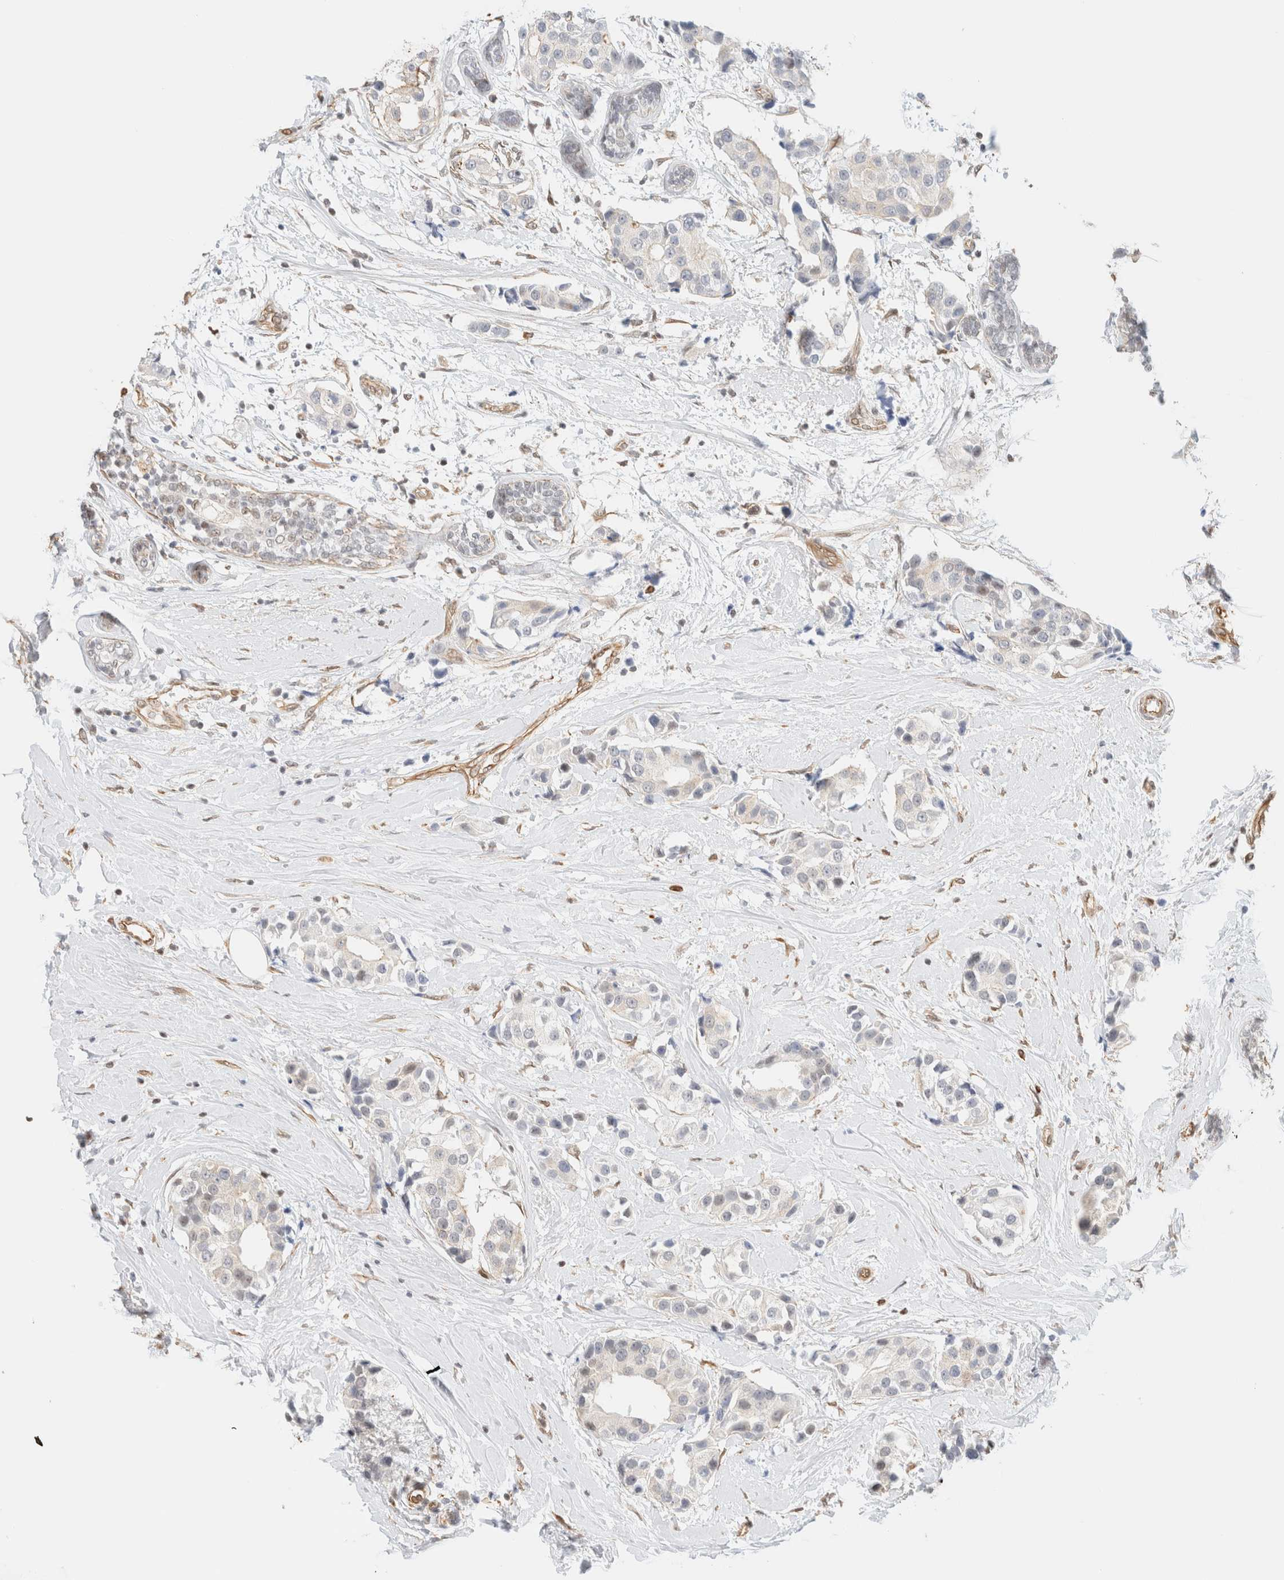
{"staining": {"intensity": "negative", "quantity": "none", "location": "none"}, "tissue": "breast cancer", "cell_type": "Tumor cells", "image_type": "cancer", "snomed": [{"axis": "morphology", "description": "Normal tissue, NOS"}, {"axis": "morphology", "description": "Duct carcinoma"}, {"axis": "topography", "description": "Breast"}], "caption": "Breast cancer (infiltrating ductal carcinoma) was stained to show a protein in brown. There is no significant expression in tumor cells.", "gene": "ARID5A", "patient": {"sex": "female", "age": 39}}